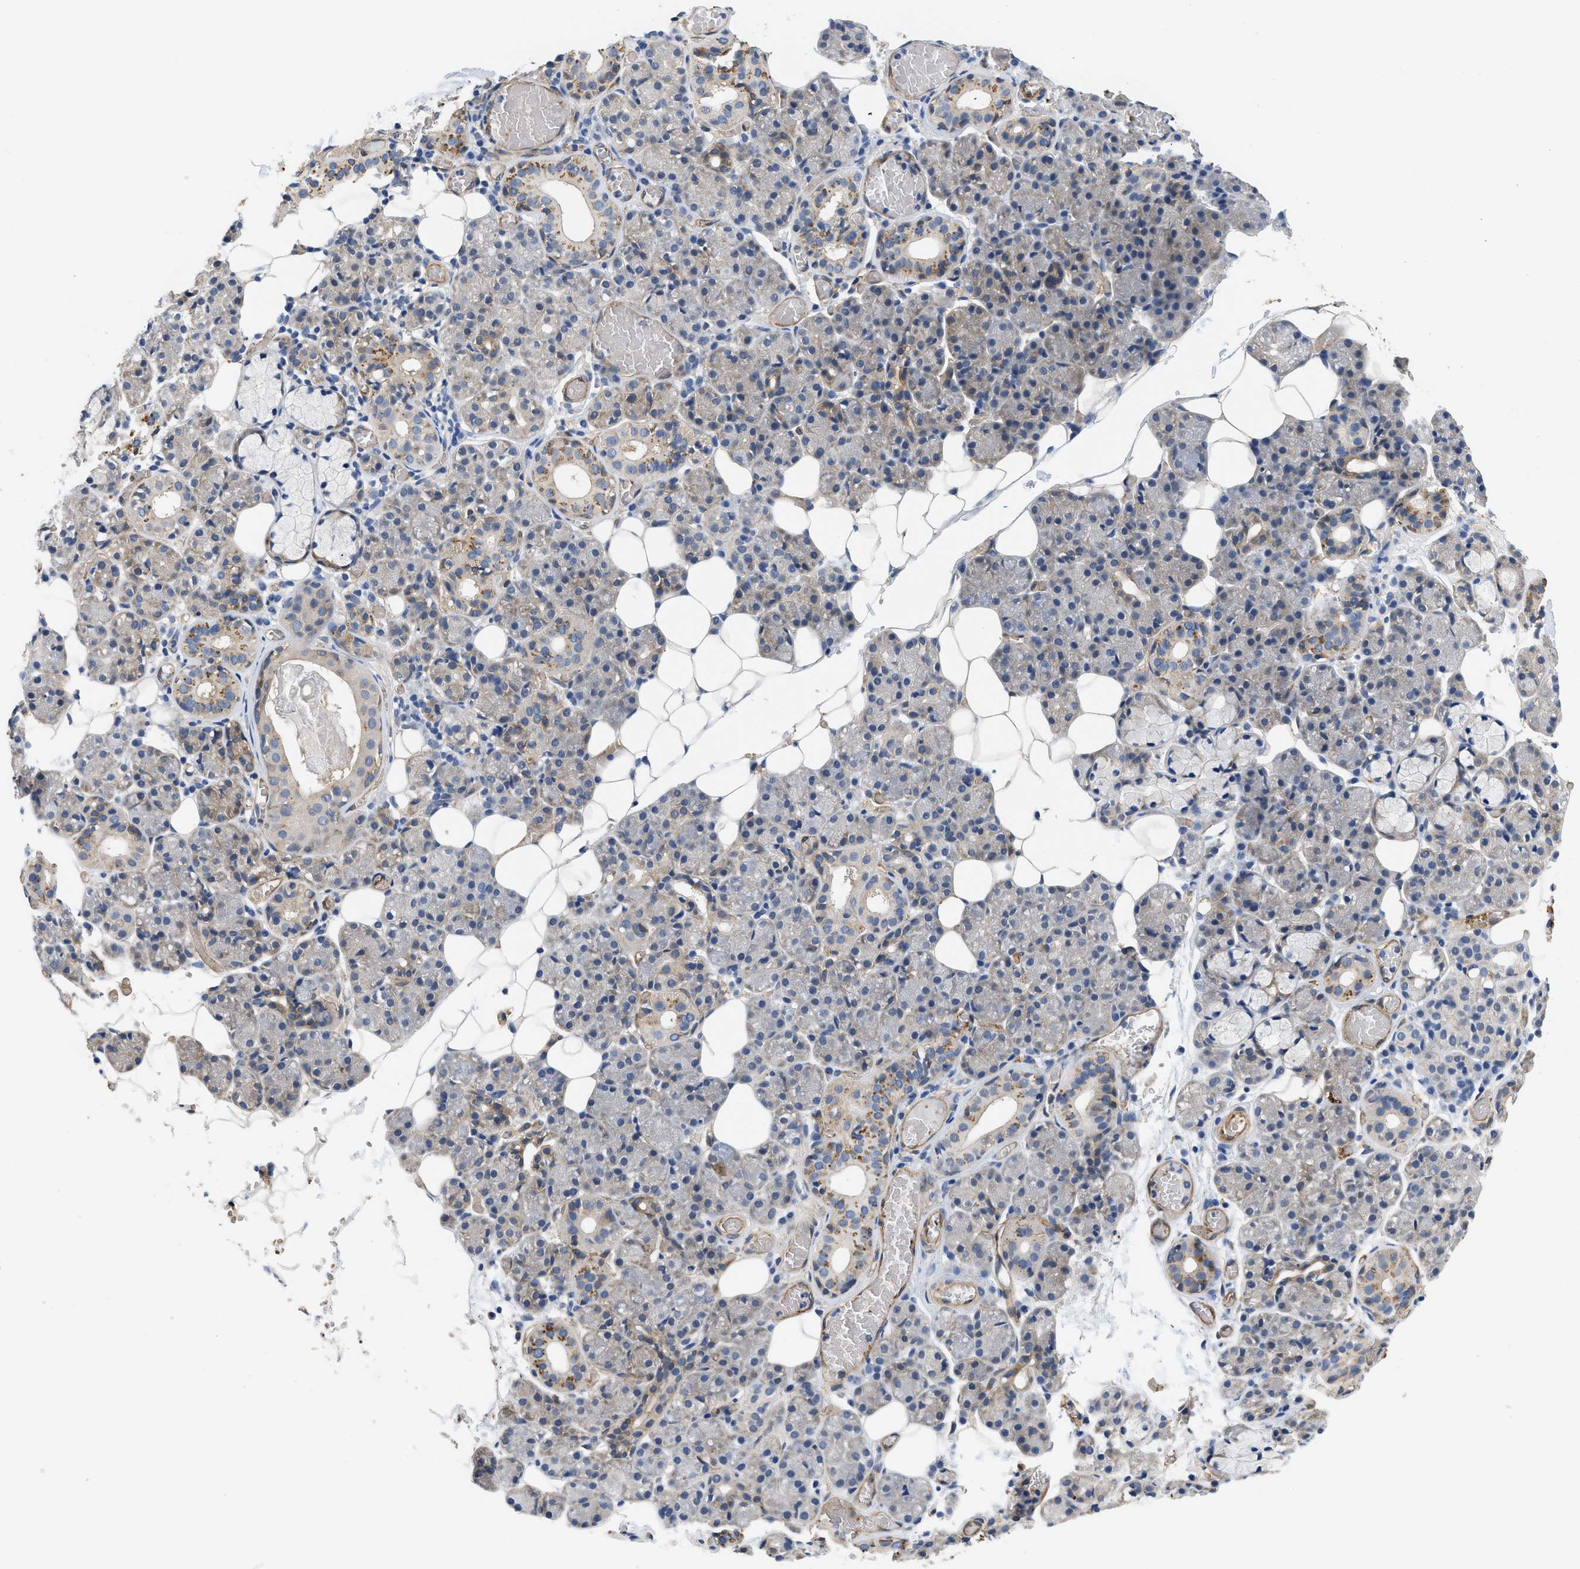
{"staining": {"intensity": "moderate", "quantity": "<25%", "location": "cytoplasmic/membranous"}, "tissue": "salivary gland", "cell_type": "Glandular cells", "image_type": "normal", "snomed": [{"axis": "morphology", "description": "Normal tissue, NOS"}, {"axis": "topography", "description": "Salivary gland"}], "caption": "DAB (3,3'-diaminobenzidine) immunohistochemical staining of normal salivary gland shows moderate cytoplasmic/membranous protein staining in approximately <25% of glandular cells.", "gene": "RAPH1", "patient": {"sex": "male", "age": 63}}